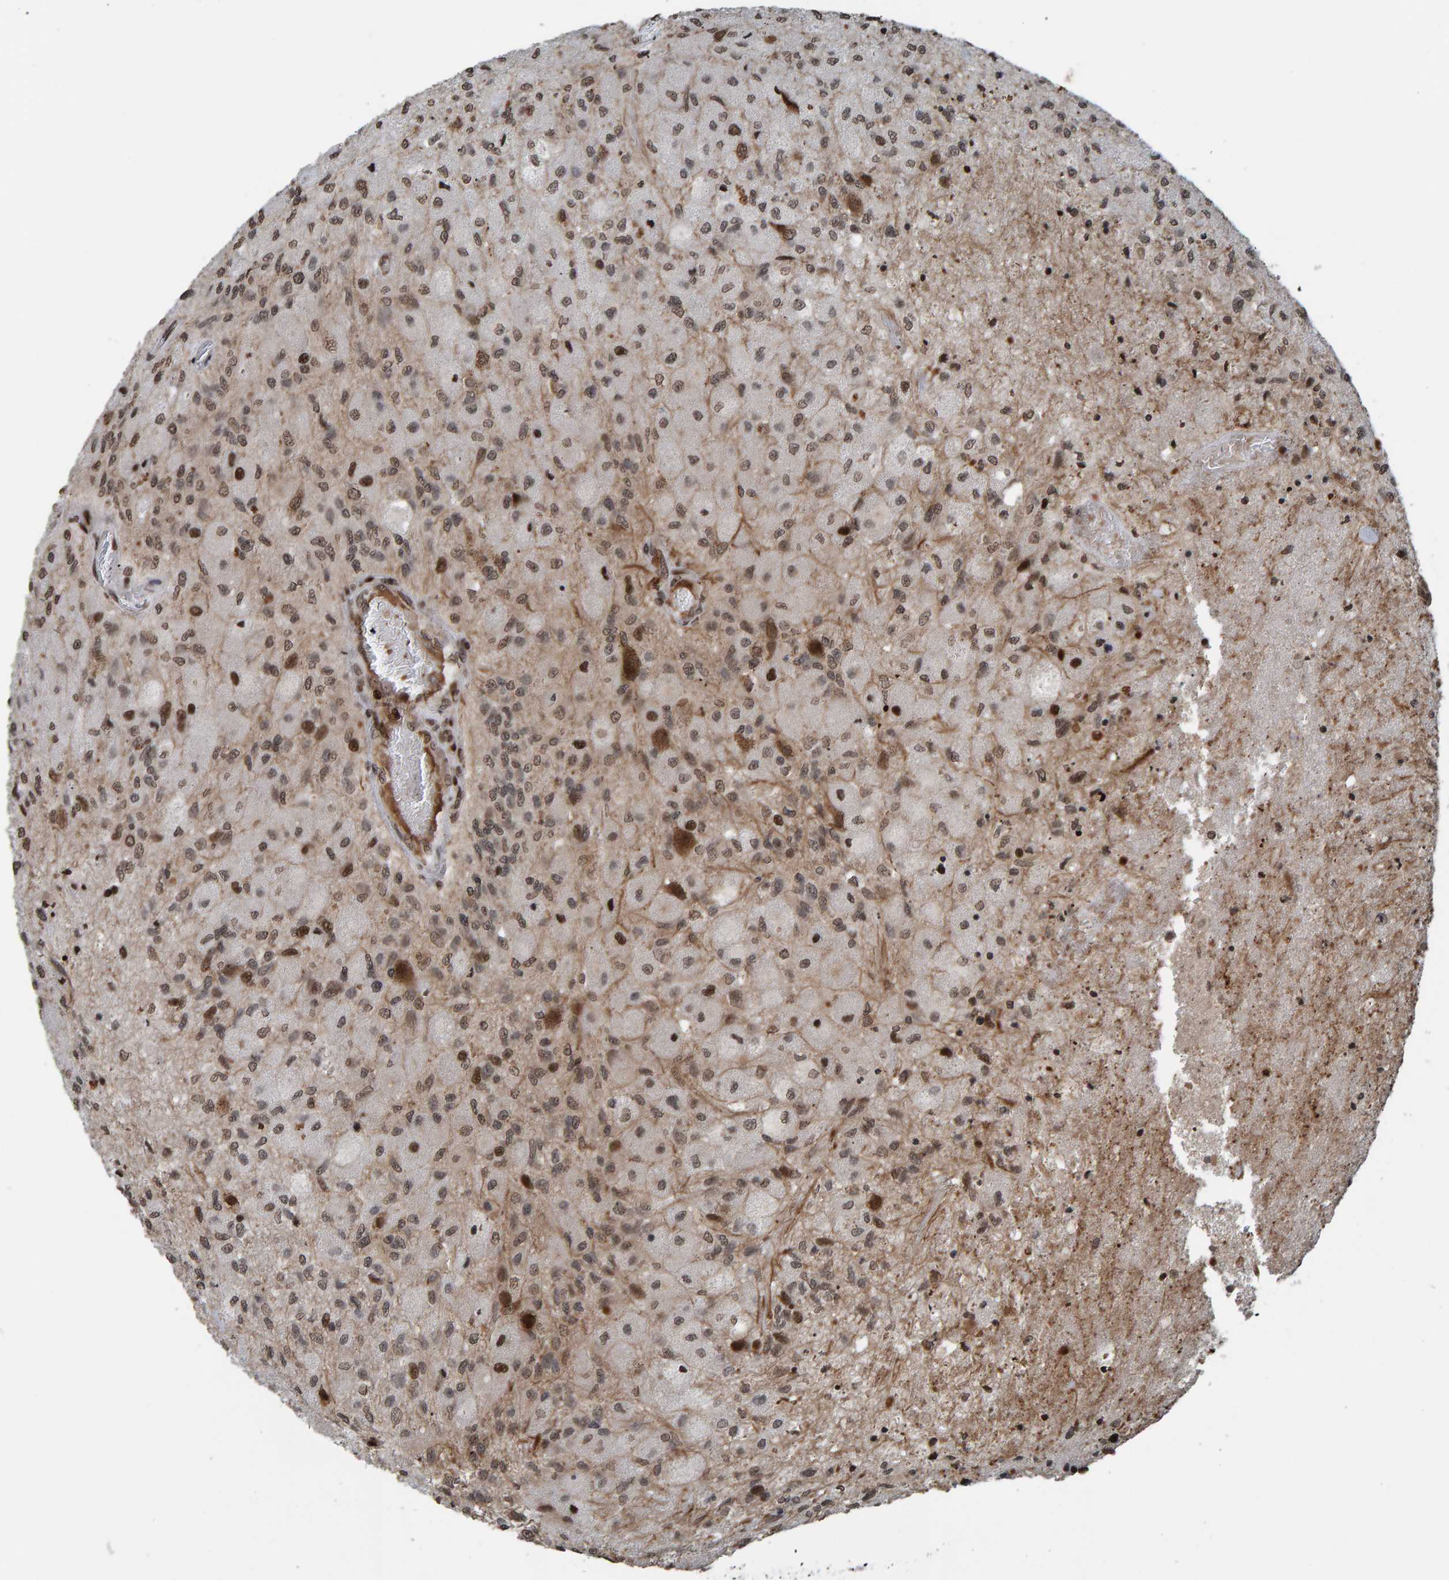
{"staining": {"intensity": "weak", "quantity": ">75%", "location": "nuclear"}, "tissue": "glioma", "cell_type": "Tumor cells", "image_type": "cancer", "snomed": [{"axis": "morphology", "description": "Normal tissue, NOS"}, {"axis": "morphology", "description": "Glioma, malignant, High grade"}, {"axis": "topography", "description": "Cerebral cortex"}], "caption": "High-grade glioma (malignant) tissue shows weak nuclear expression in approximately >75% of tumor cells (brown staining indicates protein expression, while blue staining denotes nuclei).", "gene": "ZNF366", "patient": {"sex": "male", "age": 77}}